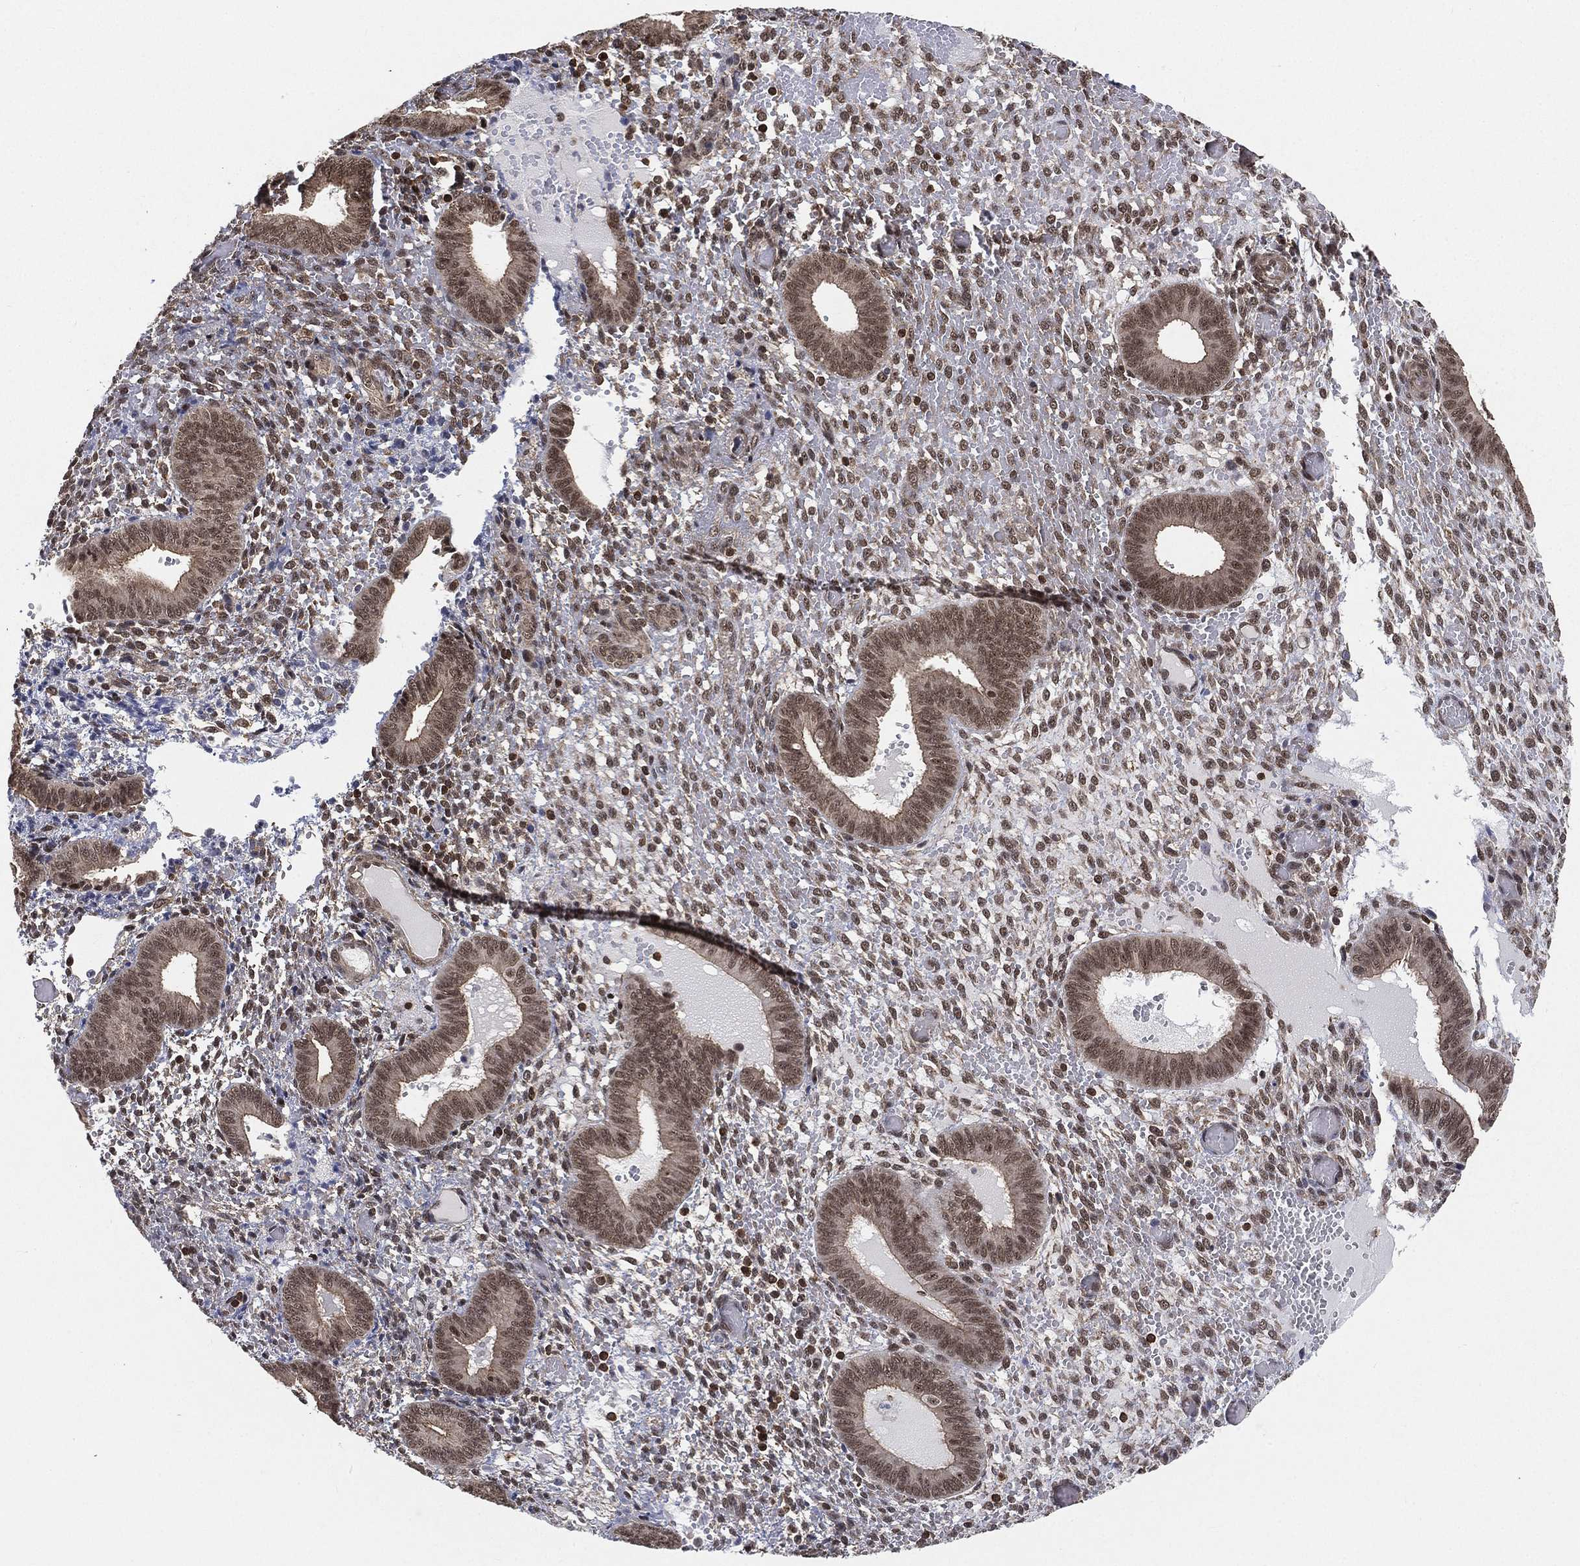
{"staining": {"intensity": "moderate", "quantity": "25%-75%", "location": "nuclear"}, "tissue": "endometrium", "cell_type": "Cells in endometrial stroma", "image_type": "normal", "snomed": [{"axis": "morphology", "description": "Normal tissue, NOS"}, {"axis": "topography", "description": "Endometrium"}], "caption": "Cells in endometrial stroma reveal medium levels of moderate nuclear staining in approximately 25%-75% of cells in unremarkable endometrium.", "gene": "RSRC2", "patient": {"sex": "female", "age": 42}}